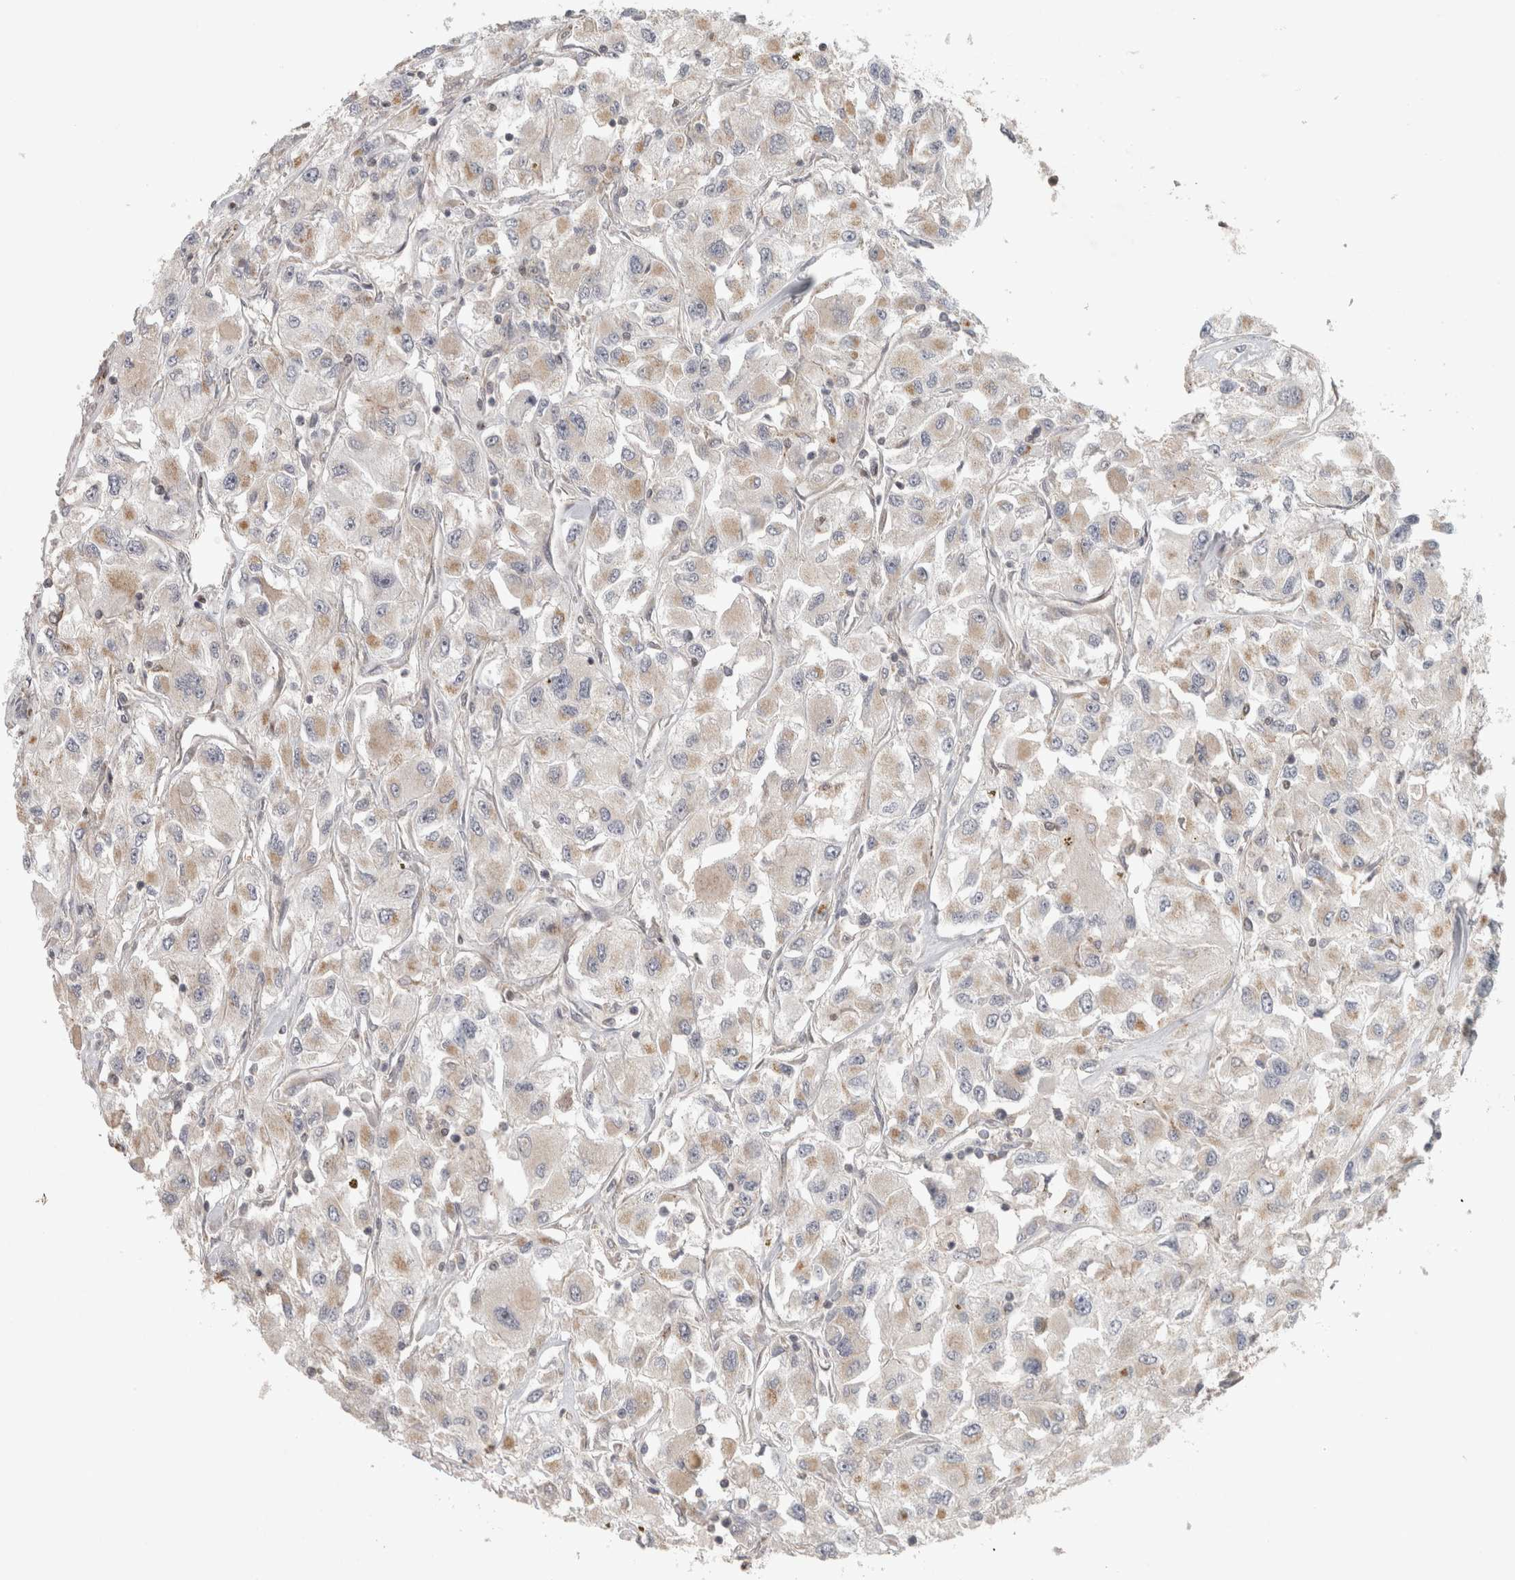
{"staining": {"intensity": "weak", "quantity": "25%-75%", "location": "cytoplasmic/membranous"}, "tissue": "renal cancer", "cell_type": "Tumor cells", "image_type": "cancer", "snomed": [{"axis": "morphology", "description": "Adenocarcinoma, NOS"}, {"axis": "topography", "description": "Kidney"}], "caption": "Renal cancer (adenocarcinoma) stained with a protein marker exhibits weak staining in tumor cells.", "gene": "KDM8", "patient": {"sex": "female", "age": 52}}